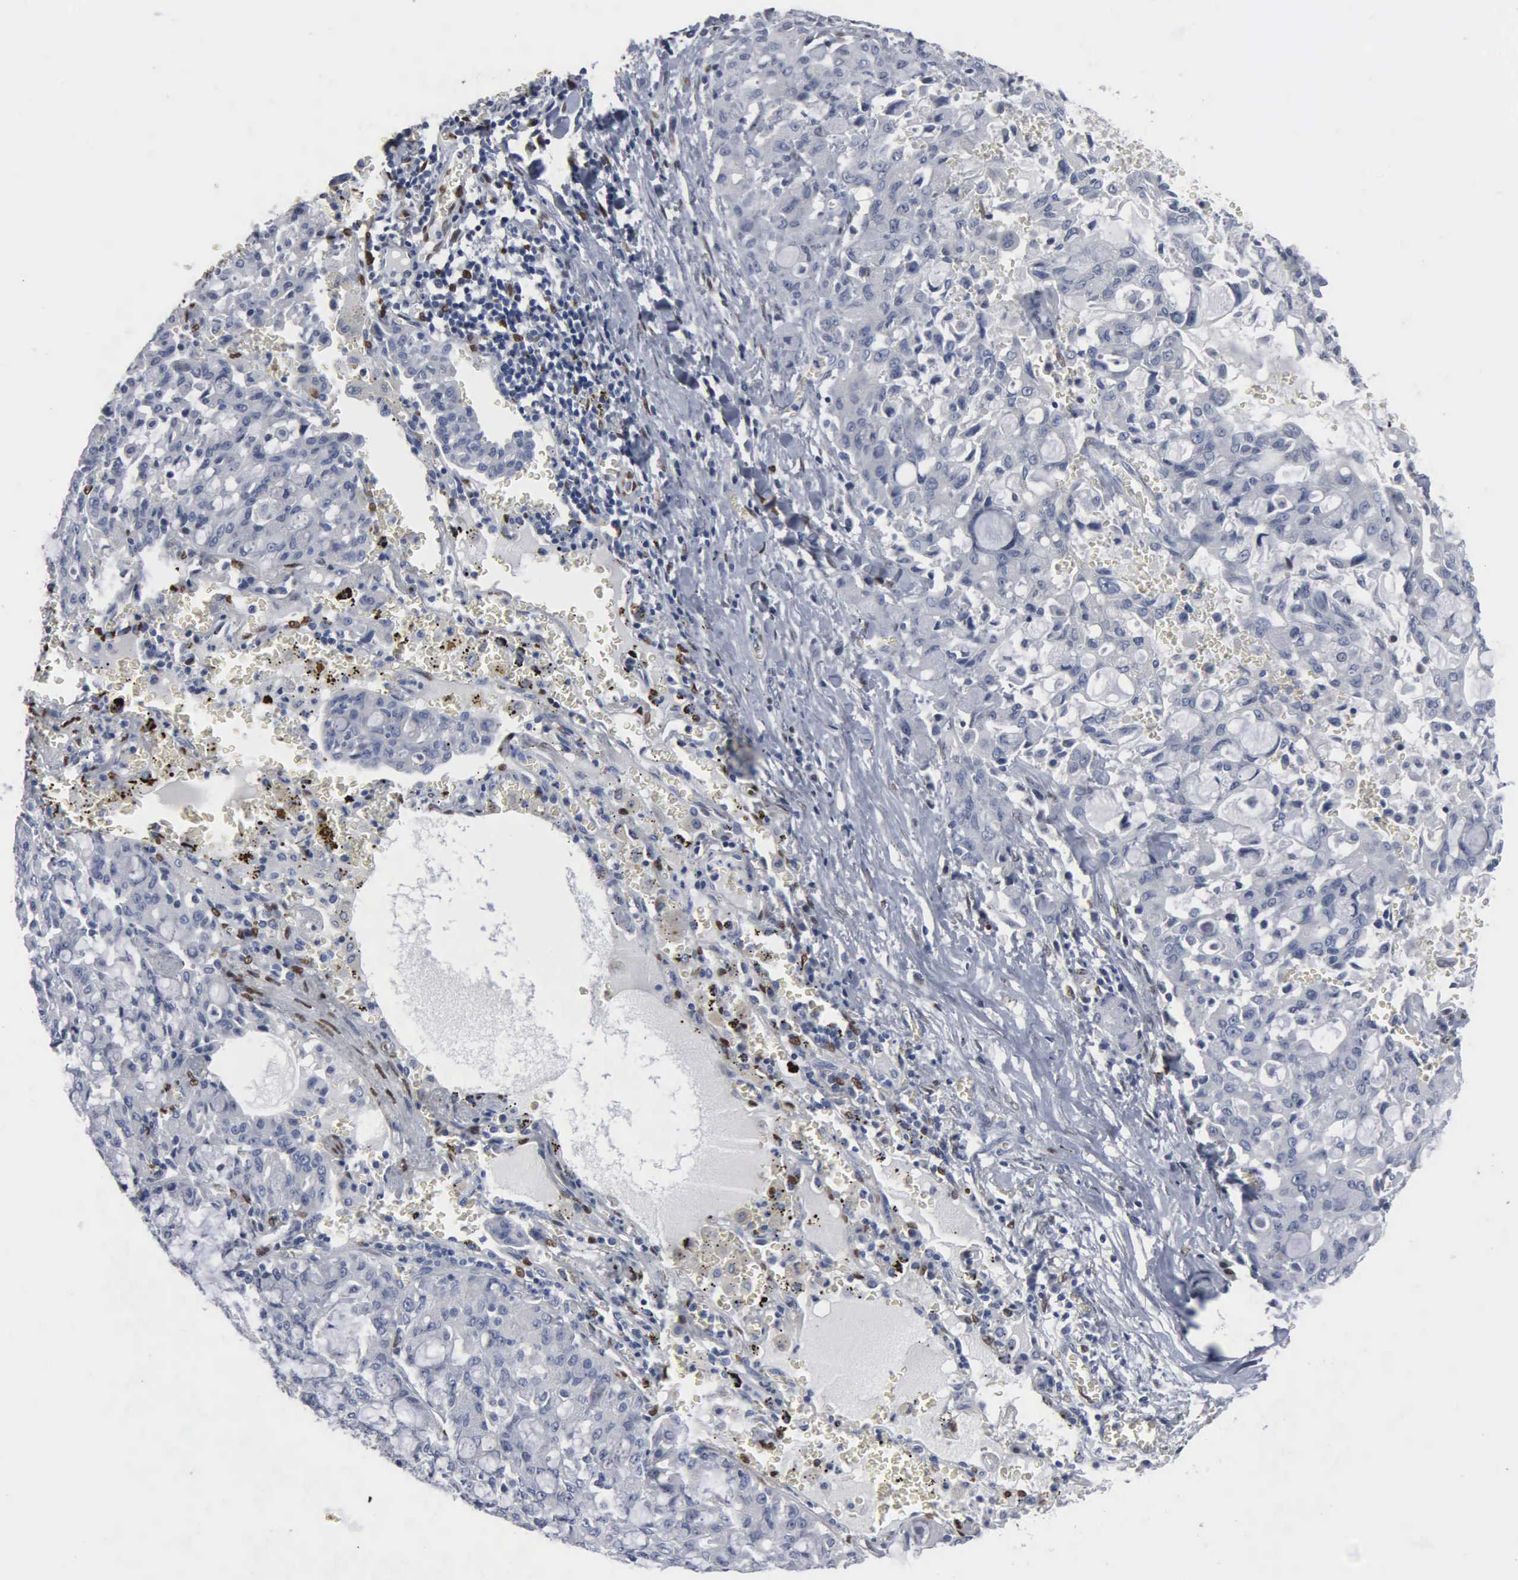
{"staining": {"intensity": "negative", "quantity": "none", "location": "none"}, "tissue": "lung cancer", "cell_type": "Tumor cells", "image_type": "cancer", "snomed": [{"axis": "morphology", "description": "Adenocarcinoma, NOS"}, {"axis": "topography", "description": "Lung"}], "caption": "Immunohistochemistry of human lung cancer (adenocarcinoma) shows no expression in tumor cells.", "gene": "FGF2", "patient": {"sex": "female", "age": 44}}